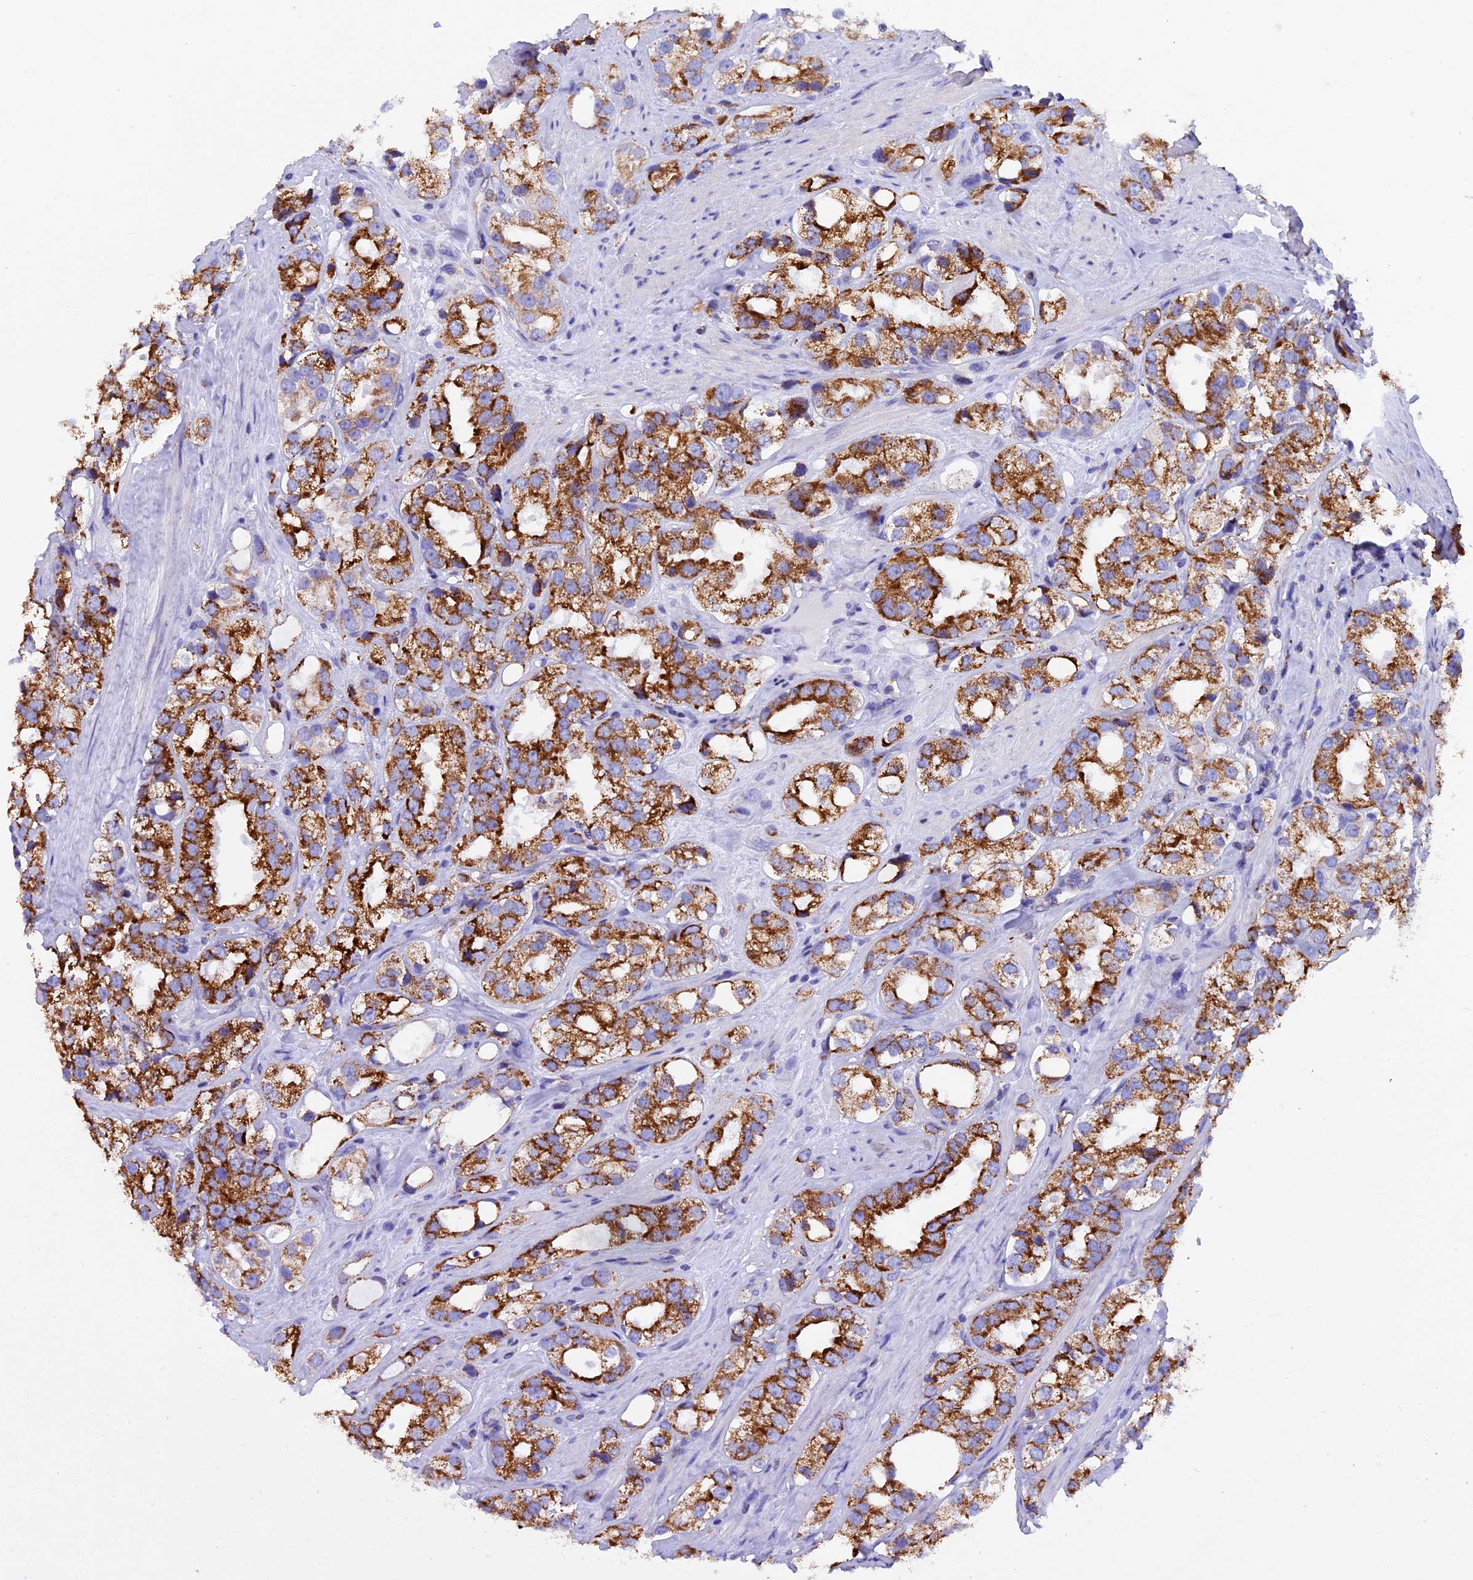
{"staining": {"intensity": "strong", "quantity": ">75%", "location": "cytoplasmic/membranous"}, "tissue": "prostate cancer", "cell_type": "Tumor cells", "image_type": "cancer", "snomed": [{"axis": "morphology", "description": "Adenocarcinoma, NOS"}, {"axis": "topography", "description": "Prostate"}], "caption": "Prostate cancer (adenocarcinoma) was stained to show a protein in brown. There is high levels of strong cytoplasmic/membranous expression in approximately >75% of tumor cells.", "gene": "SLC8B1", "patient": {"sex": "male", "age": 79}}